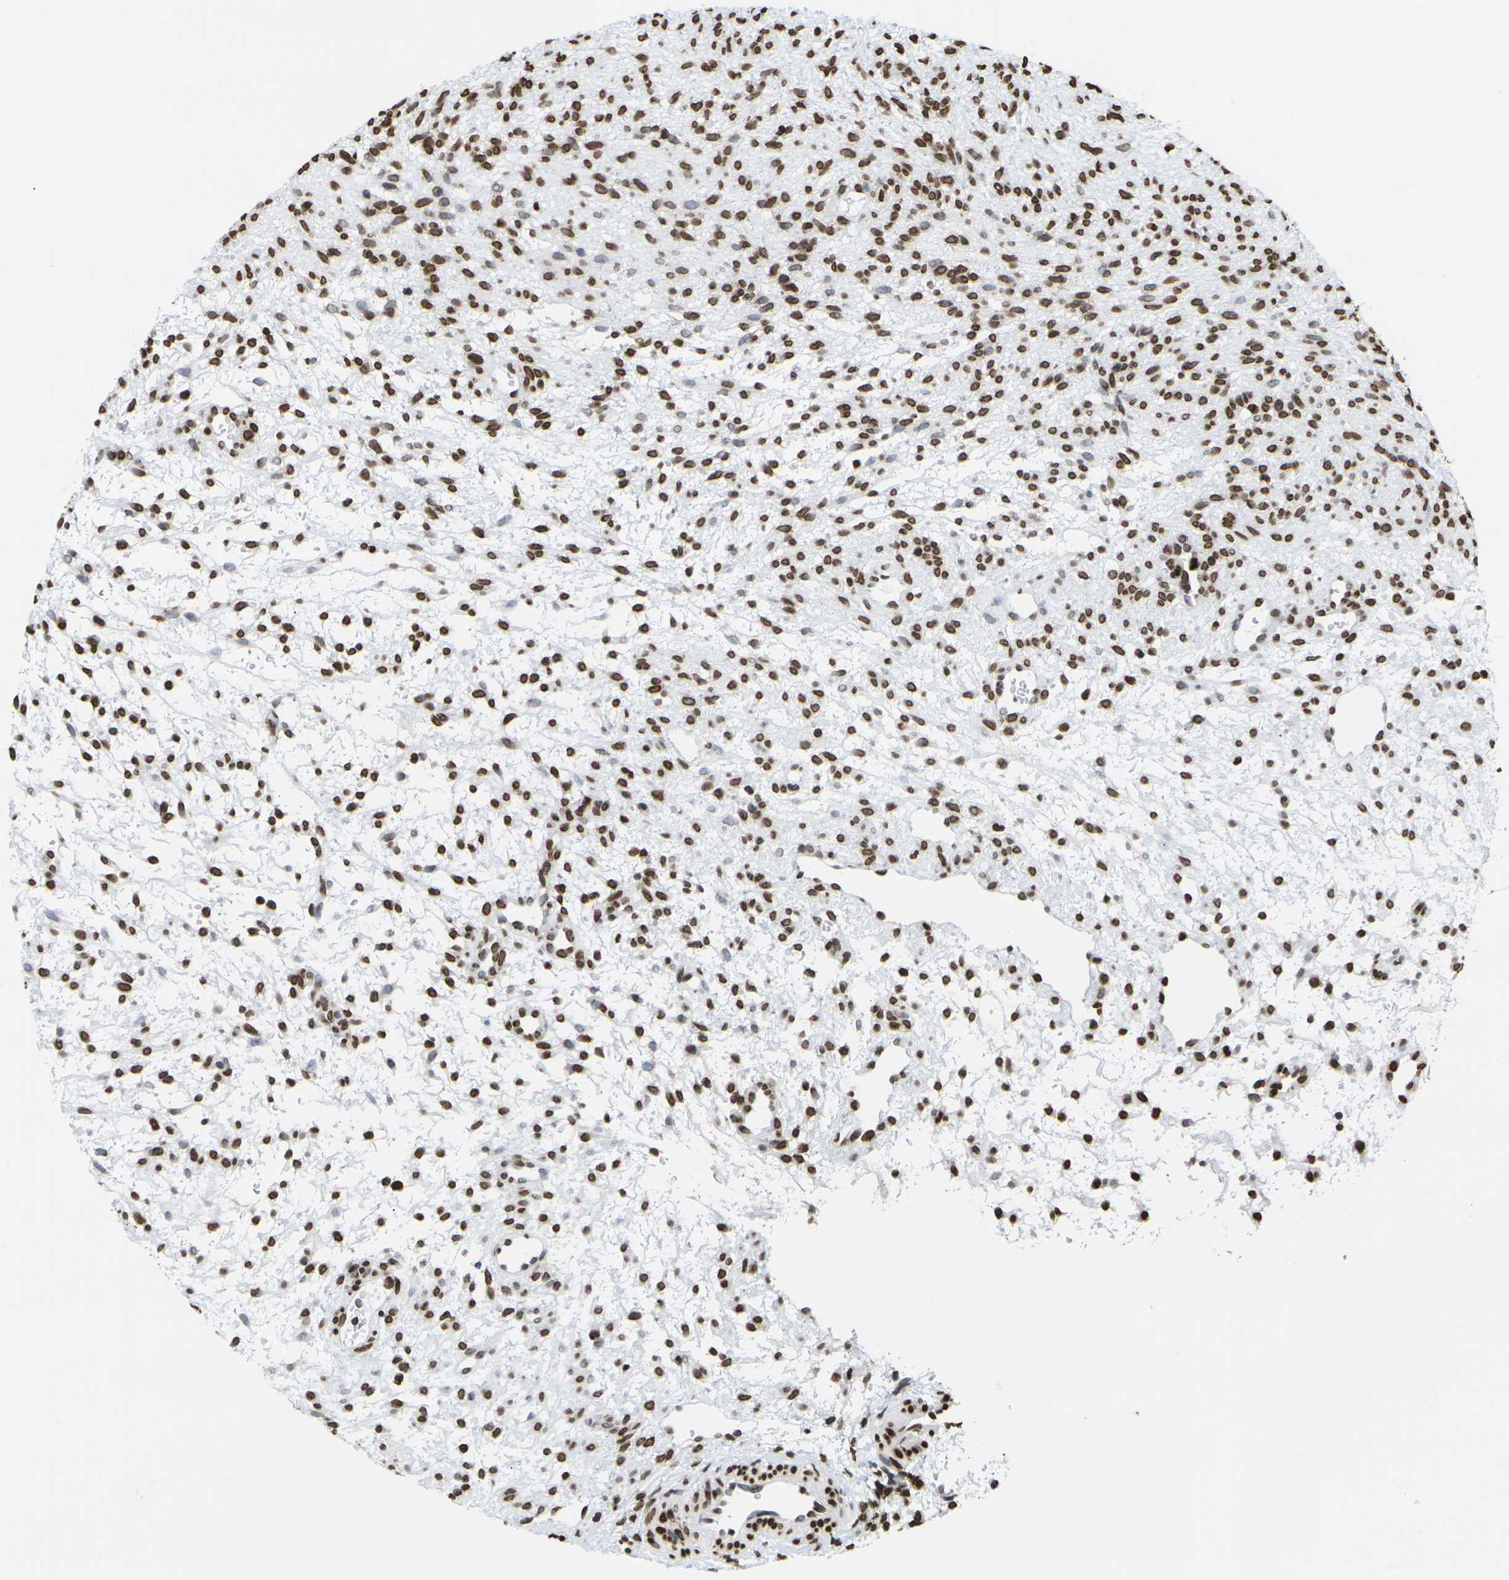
{"staining": {"intensity": "strong", "quantity": ">75%", "location": "nuclear"}, "tissue": "ovary", "cell_type": "Ovarian stroma cells", "image_type": "normal", "snomed": [{"axis": "morphology", "description": "Normal tissue, NOS"}, {"axis": "morphology", "description": "Cyst, NOS"}, {"axis": "topography", "description": "Ovary"}], "caption": "Unremarkable ovary exhibits strong nuclear staining in about >75% of ovarian stroma cells.", "gene": "H2AC21", "patient": {"sex": "female", "age": 18}}